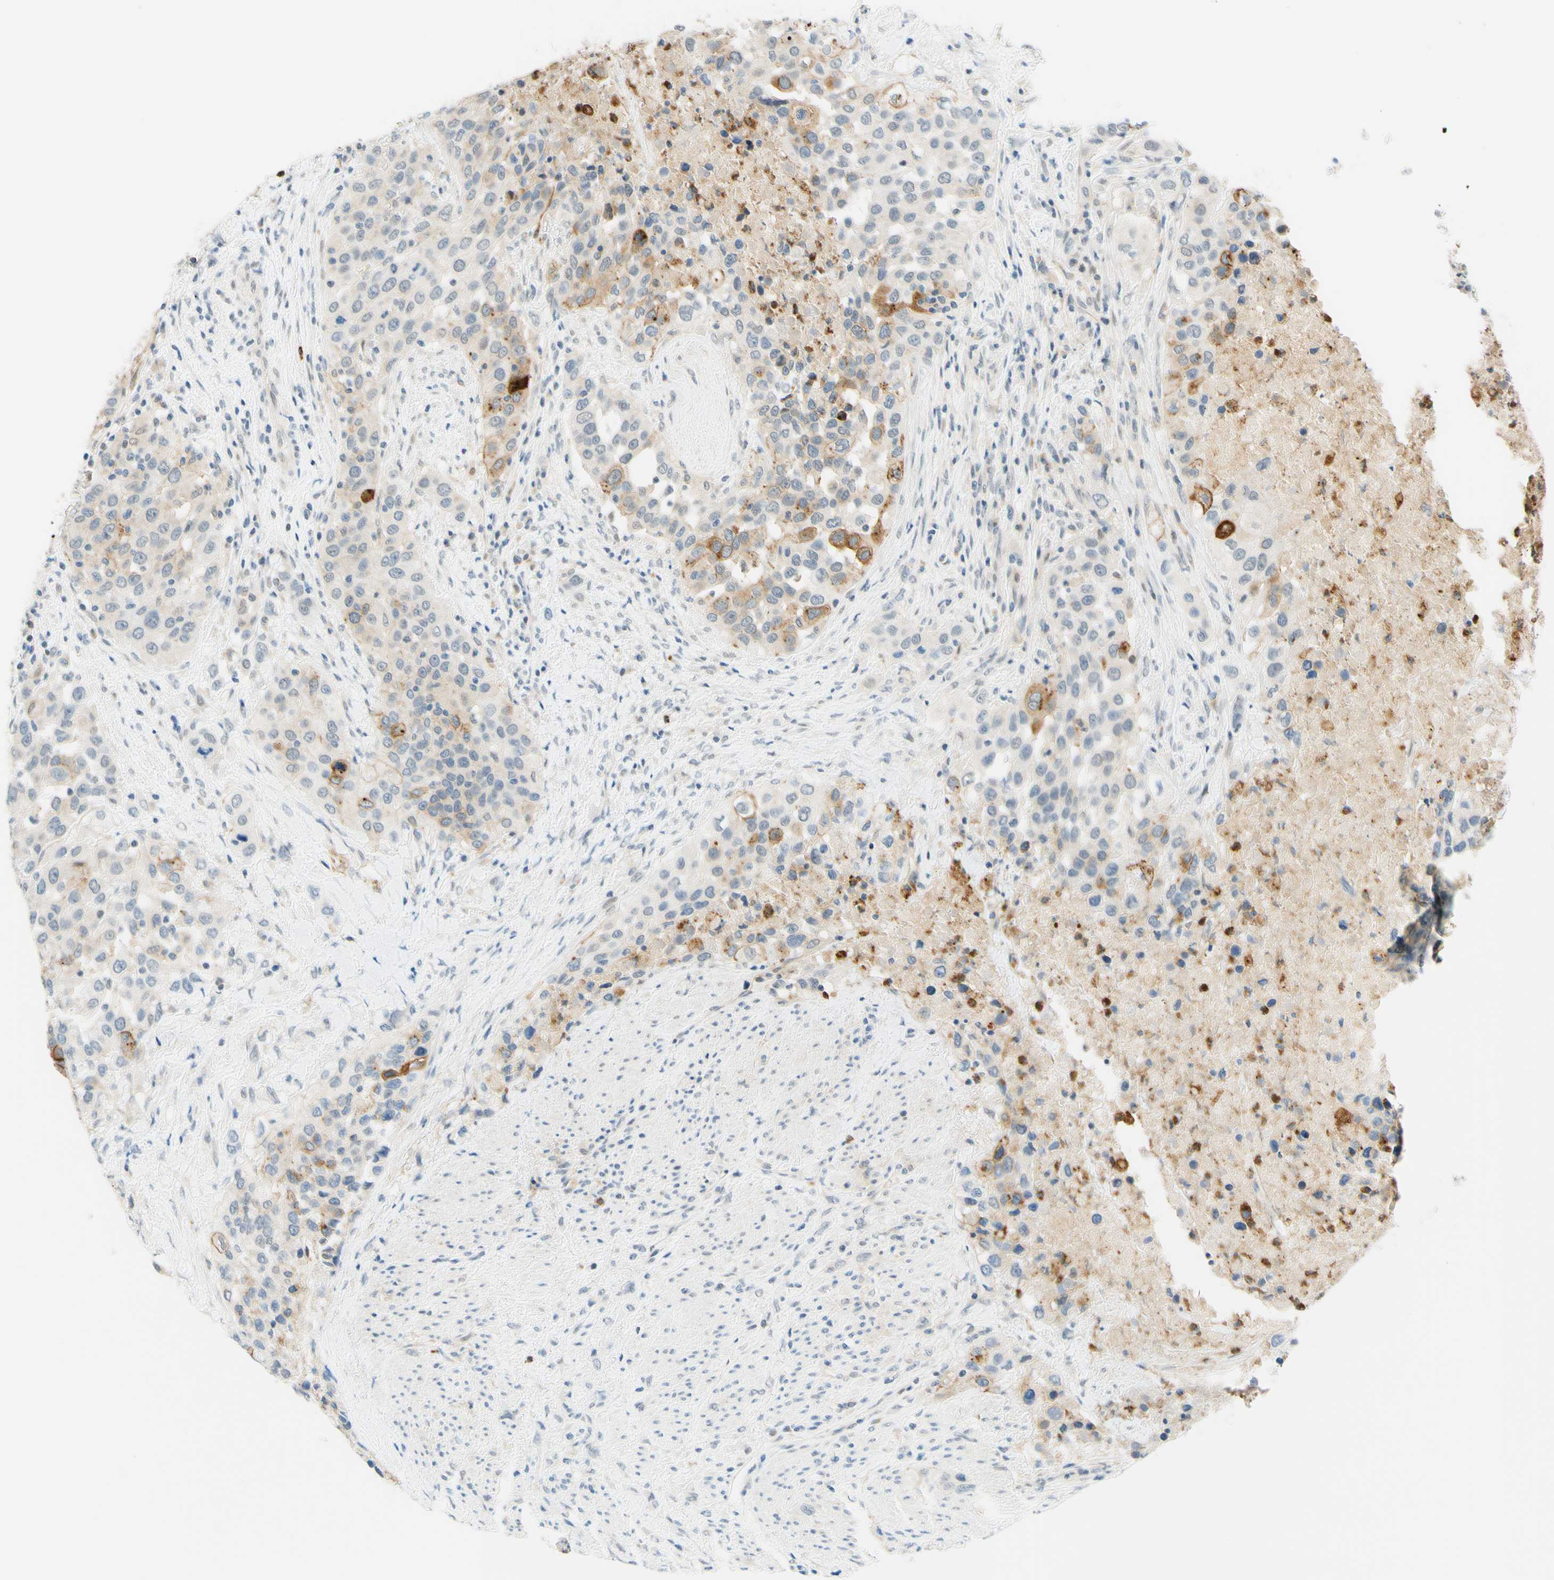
{"staining": {"intensity": "moderate", "quantity": "<25%", "location": "cytoplasmic/membranous"}, "tissue": "urothelial cancer", "cell_type": "Tumor cells", "image_type": "cancer", "snomed": [{"axis": "morphology", "description": "Urothelial carcinoma, High grade"}, {"axis": "topography", "description": "Urinary bladder"}], "caption": "Immunohistochemistry (IHC) (DAB) staining of human urothelial carcinoma (high-grade) exhibits moderate cytoplasmic/membranous protein positivity in about <25% of tumor cells. The protein is stained brown, and the nuclei are stained in blue (DAB (3,3'-diaminobenzidine) IHC with brightfield microscopy, high magnification).", "gene": "TREM2", "patient": {"sex": "female", "age": 80}}